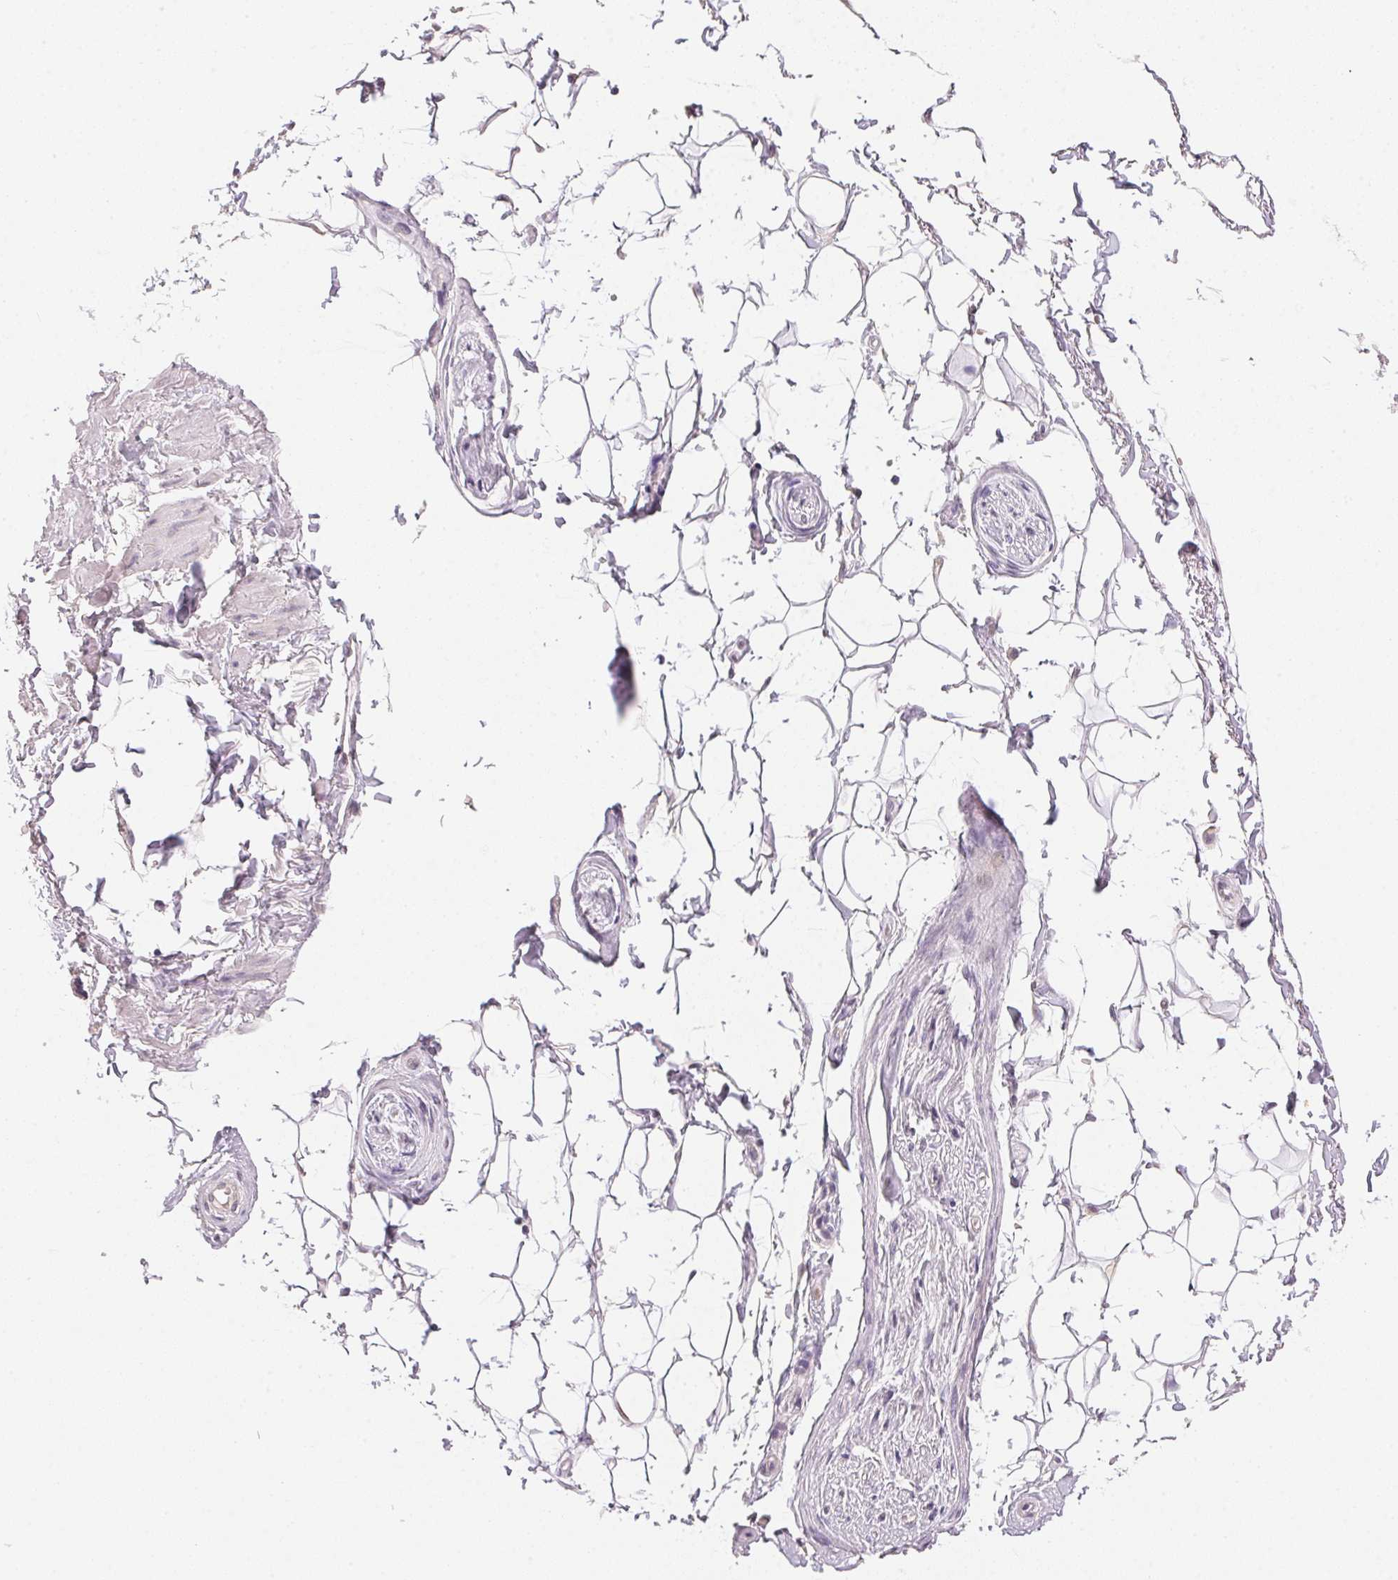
{"staining": {"intensity": "negative", "quantity": "none", "location": "none"}, "tissue": "adipose tissue", "cell_type": "Adipocytes", "image_type": "normal", "snomed": [{"axis": "morphology", "description": "Normal tissue, NOS"}, {"axis": "topography", "description": "Anal"}, {"axis": "topography", "description": "Peripheral nerve tissue"}], "caption": "Immunohistochemical staining of normal adipose tissue reveals no significant staining in adipocytes. (Brightfield microscopy of DAB (3,3'-diaminobenzidine) immunohistochemistry (IHC) at high magnification).", "gene": "POLR3G", "patient": {"sex": "male", "age": 51}}